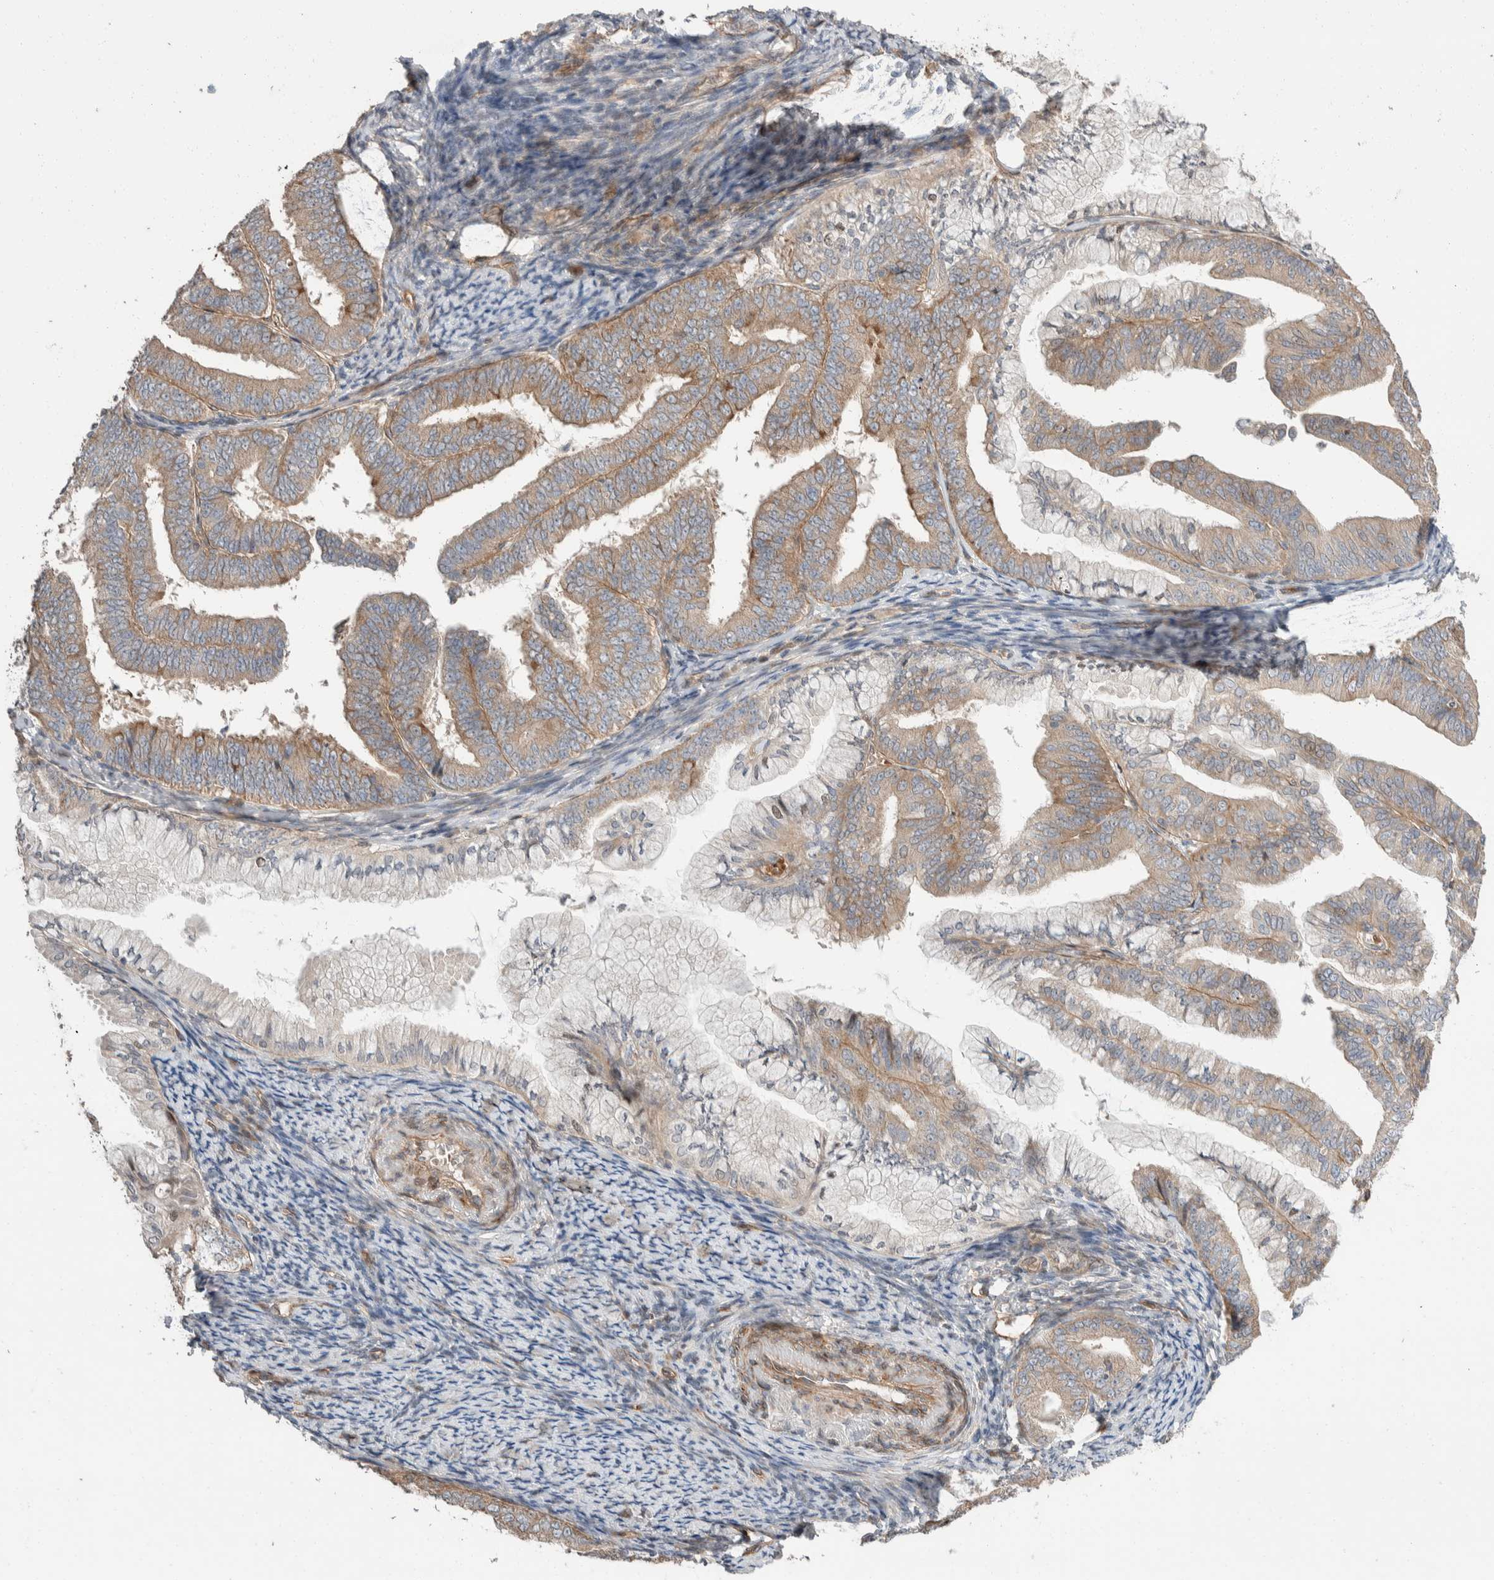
{"staining": {"intensity": "moderate", "quantity": ">75%", "location": "cytoplasmic/membranous"}, "tissue": "endometrial cancer", "cell_type": "Tumor cells", "image_type": "cancer", "snomed": [{"axis": "morphology", "description": "Adenocarcinoma, NOS"}, {"axis": "topography", "description": "Endometrium"}], "caption": "A medium amount of moderate cytoplasmic/membranous positivity is appreciated in about >75% of tumor cells in endometrial cancer (adenocarcinoma) tissue.", "gene": "ERC1", "patient": {"sex": "female", "age": 63}}